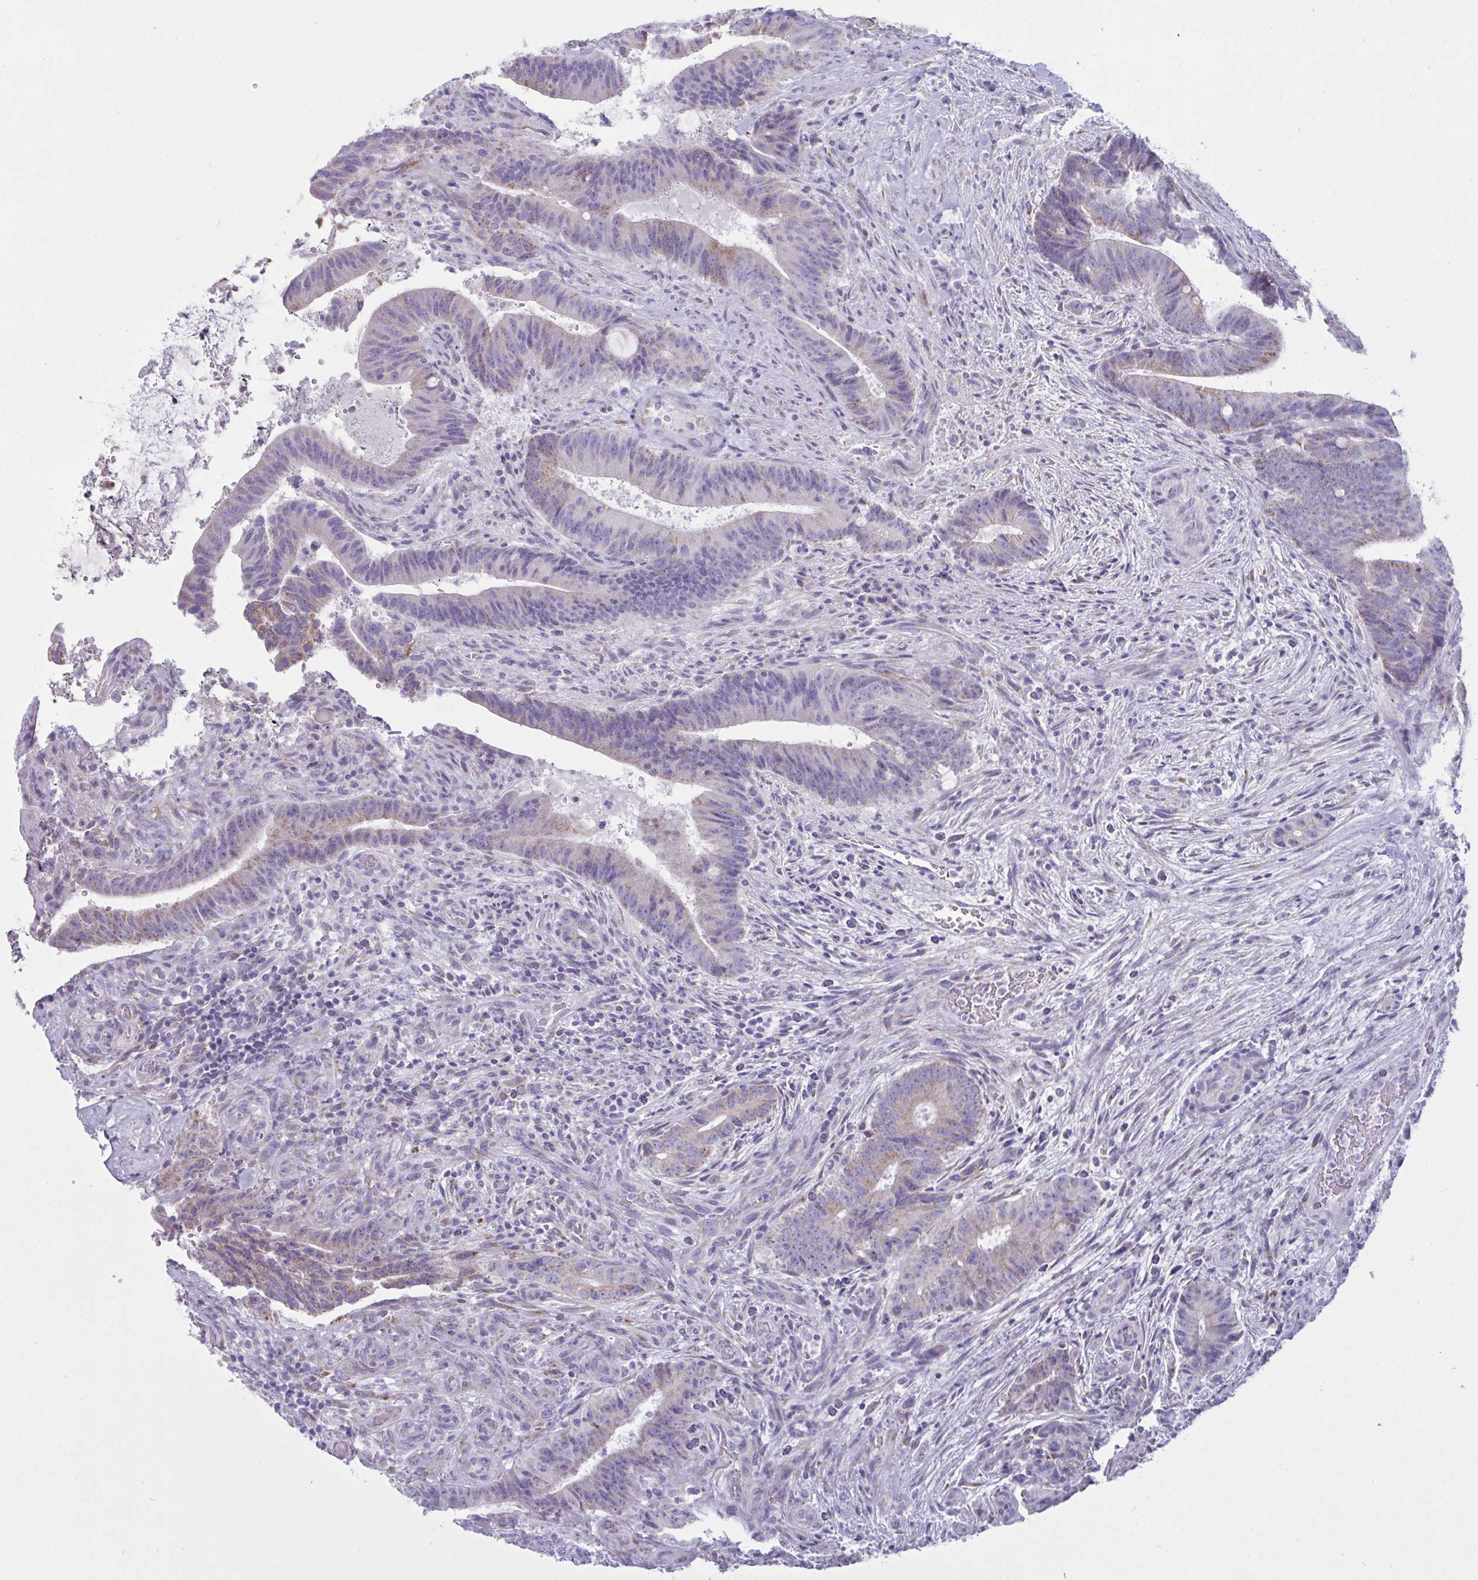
{"staining": {"intensity": "moderate", "quantity": "25%-75%", "location": "cytoplasmic/membranous"}, "tissue": "colorectal cancer", "cell_type": "Tumor cells", "image_type": "cancer", "snomed": [{"axis": "morphology", "description": "Adenocarcinoma, NOS"}, {"axis": "topography", "description": "Colon"}], "caption": "Moderate cytoplasmic/membranous protein positivity is appreciated in about 25%-75% of tumor cells in colorectal cancer (adenocarcinoma).", "gene": "BBS1", "patient": {"sex": "female", "age": 43}}